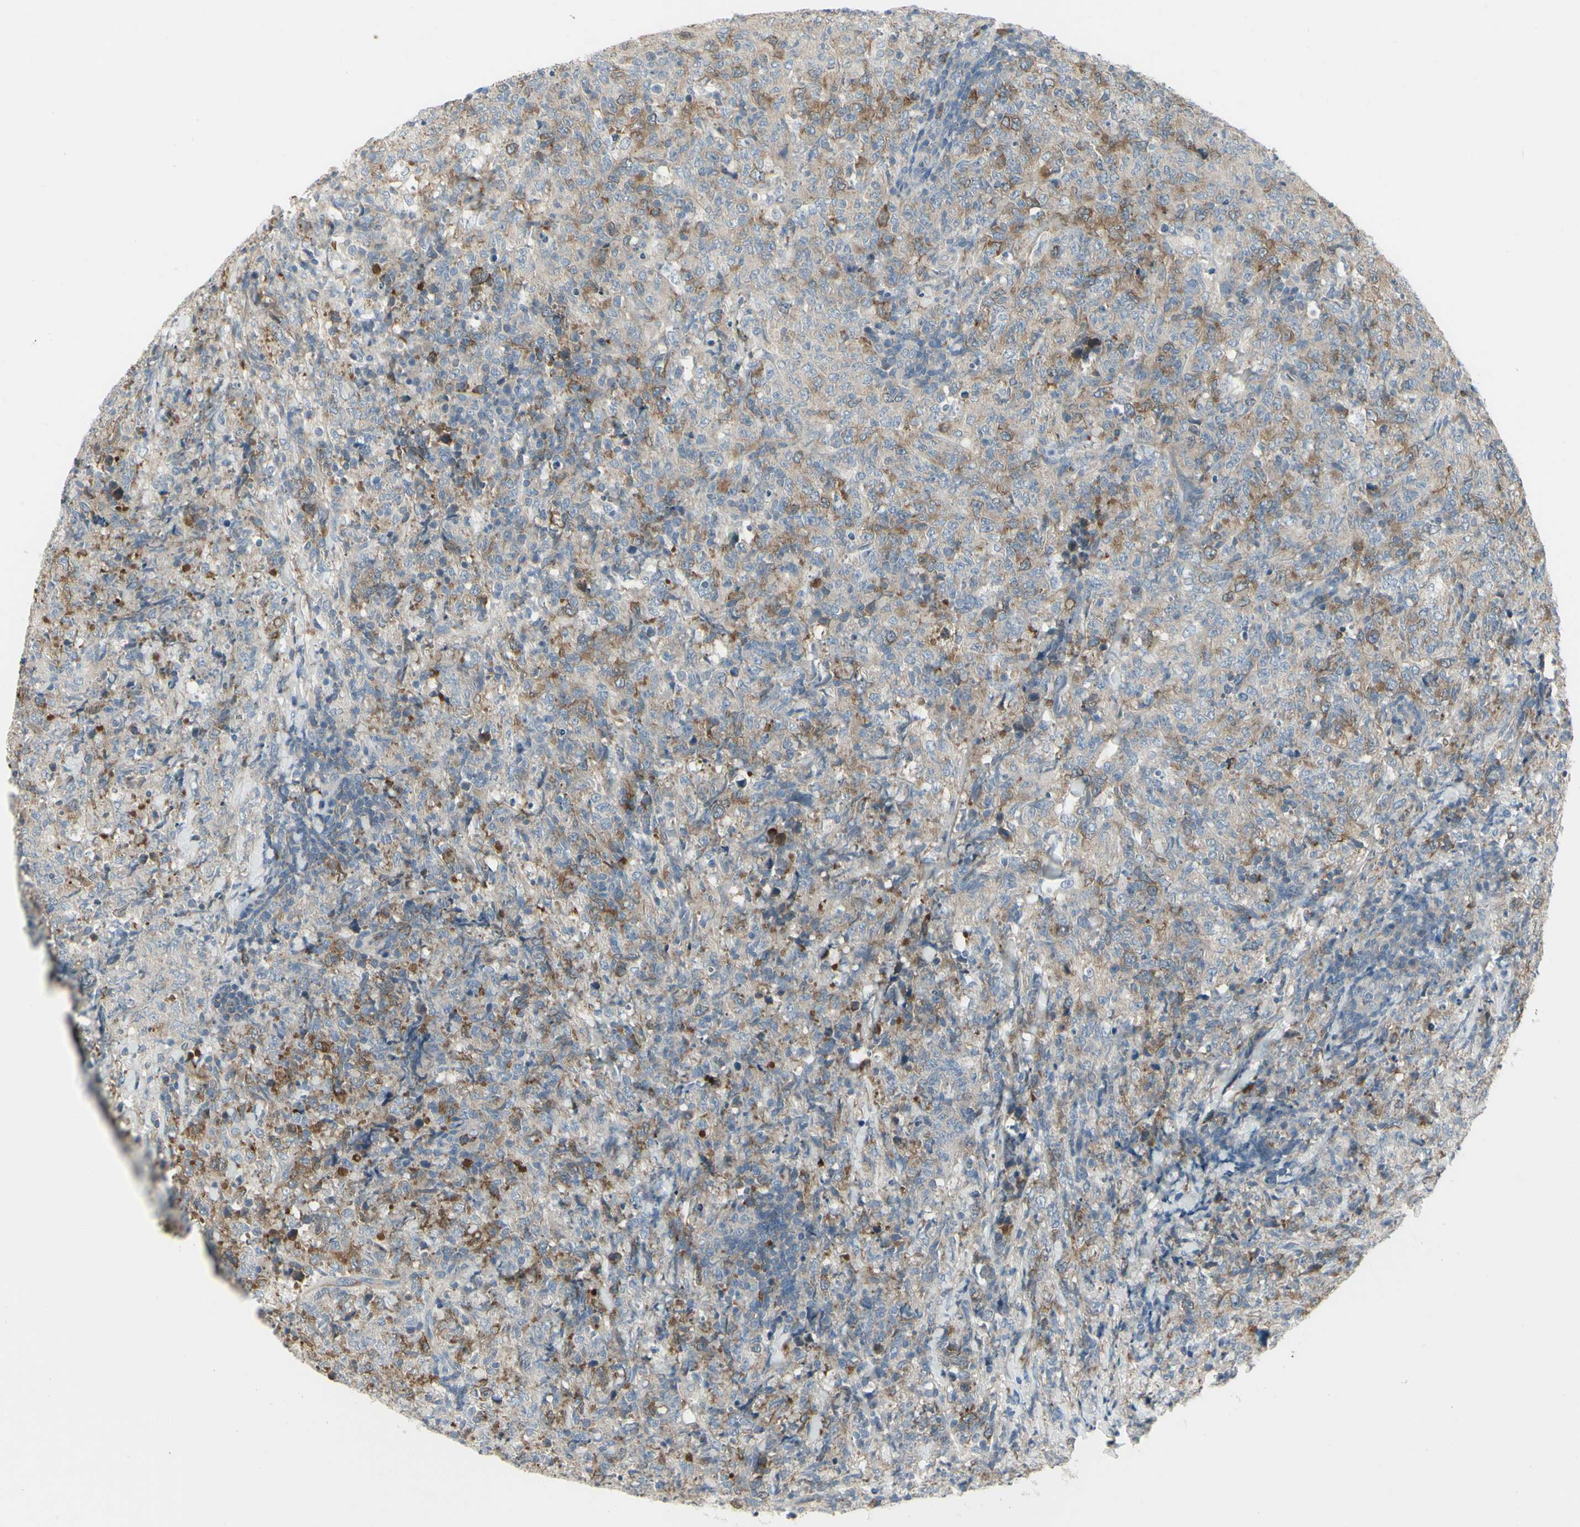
{"staining": {"intensity": "strong", "quantity": "<25%", "location": "cytoplasmic/membranous"}, "tissue": "lymphoma", "cell_type": "Tumor cells", "image_type": "cancer", "snomed": [{"axis": "morphology", "description": "Malignant lymphoma, non-Hodgkin's type, High grade"}, {"axis": "topography", "description": "Tonsil"}], "caption": "The immunohistochemical stain highlights strong cytoplasmic/membranous staining in tumor cells of lymphoma tissue.", "gene": "CCNB2", "patient": {"sex": "female", "age": 36}}